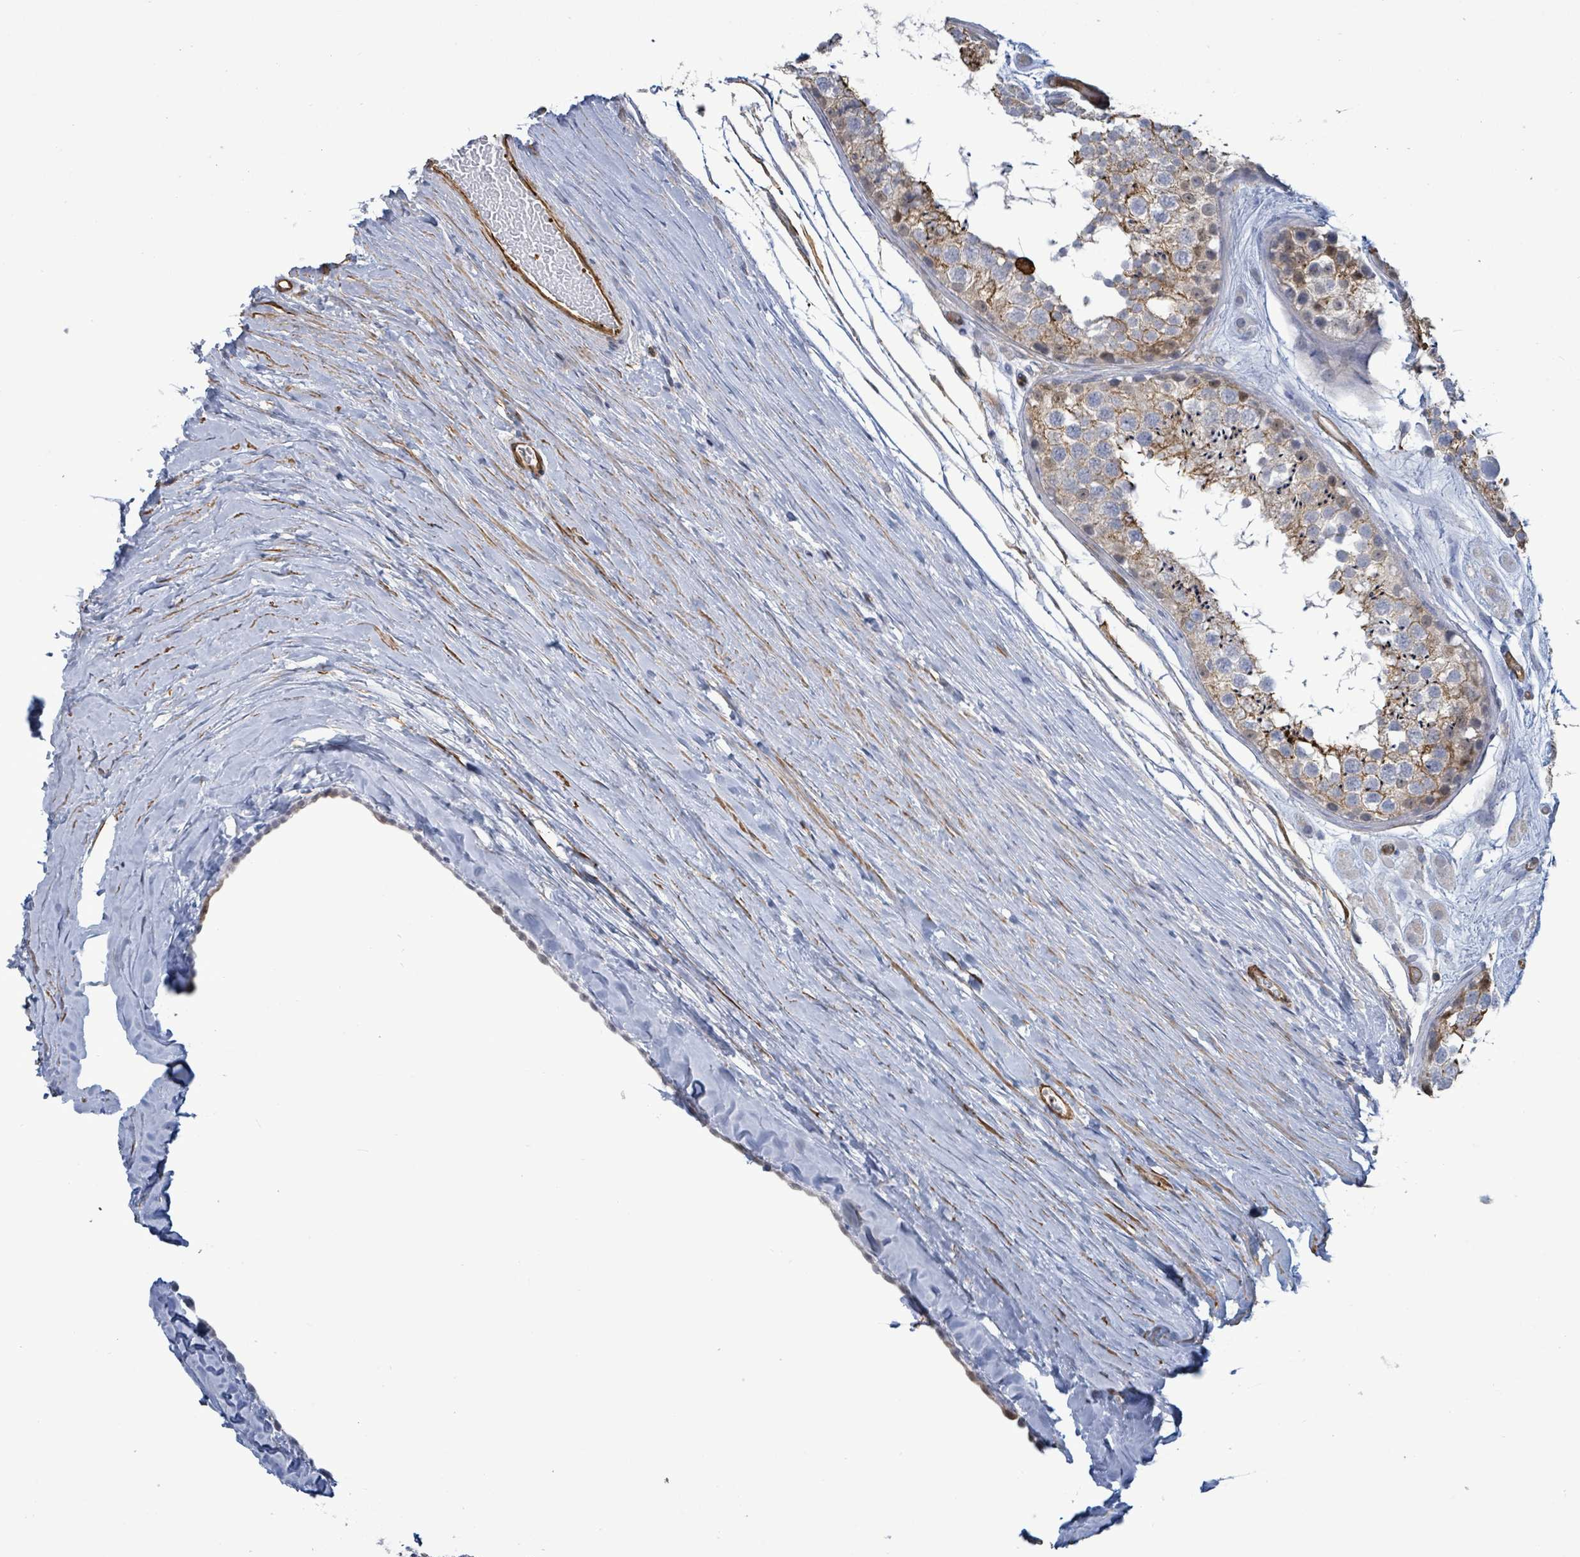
{"staining": {"intensity": "moderate", "quantity": "25%-75%", "location": "cytoplasmic/membranous,nuclear"}, "tissue": "testis", "cell_type": "Cells in seminiferous ducts", "image_type": "normal", "snomed": [{"axis": "morphology", "description": "Normal tissue, NOS"}, {"axis": "topography", "description": "Testis"}], "caption": "Immunohistochemical staining of normal human testis reveals 25%-75% levels of moderate cytoplasmic/membranous,nuclear protein staining in approximately 25%-75% of cells in seminiferous ducts.", "gene": "PRKRIP1", "patient": {"sex": "male", "age": 25}}